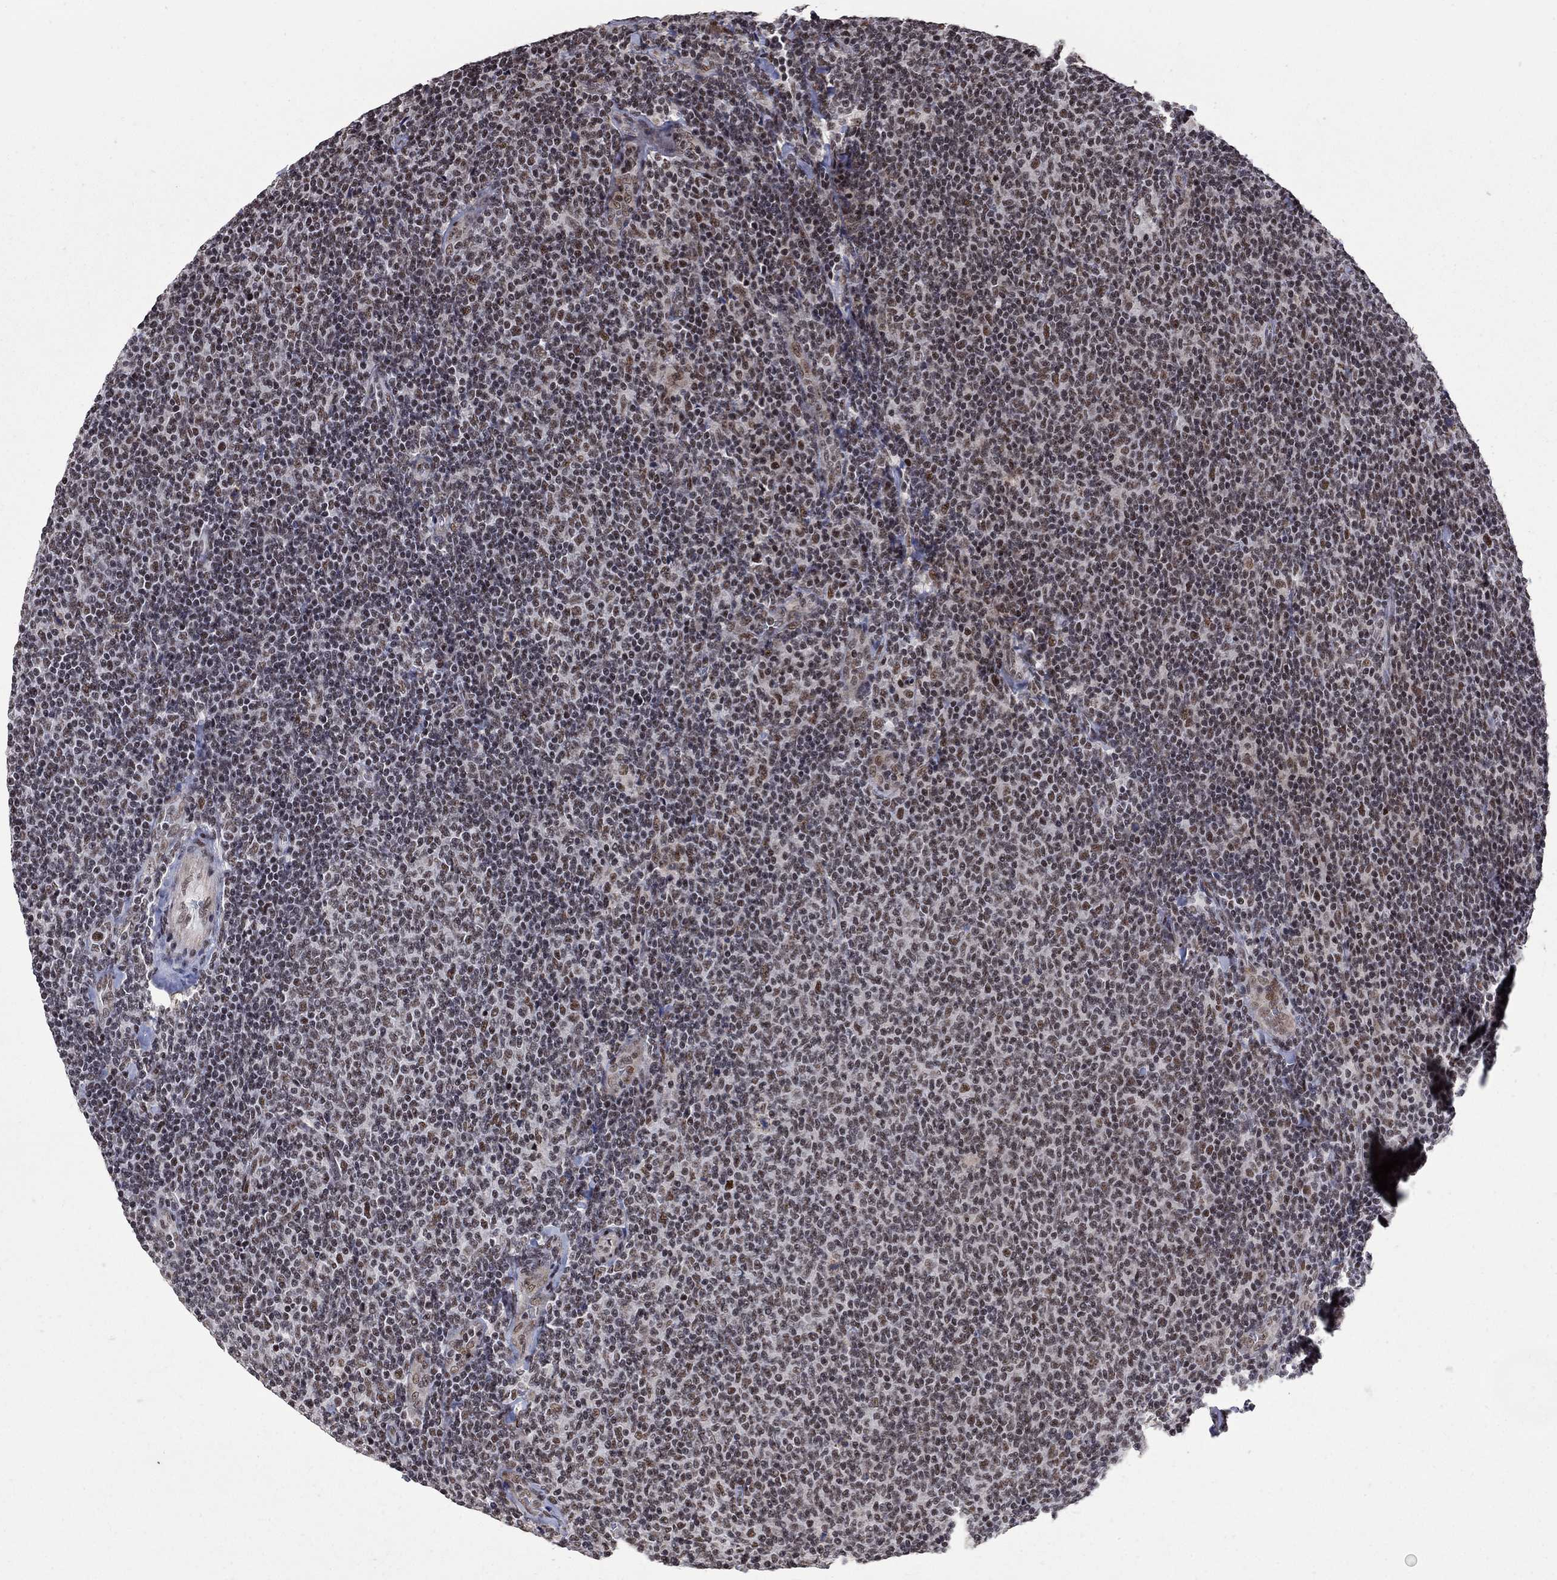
{"staining": {"intensity": "weak", "quantity": ">75%", "location": "nuclear"}, "tissue": "lymphoma", "cell_type": "Tumor cells", "image_type": "cancer", "snomed": [{"axis": "morphology", "description": "Malignant lymphoma, non-Hodgkin's type, Low grade"}, {"axis": "topography", "description": "Lymph node"}], "caption": "Protein expression analysis of low-grade malignant lymphoma, non-Hodgkin's type reveals weak nuclear positivity in about >75% of tumor cells.", "gene": "PNISR", "patient": {"sex": "male", "age": 52}}